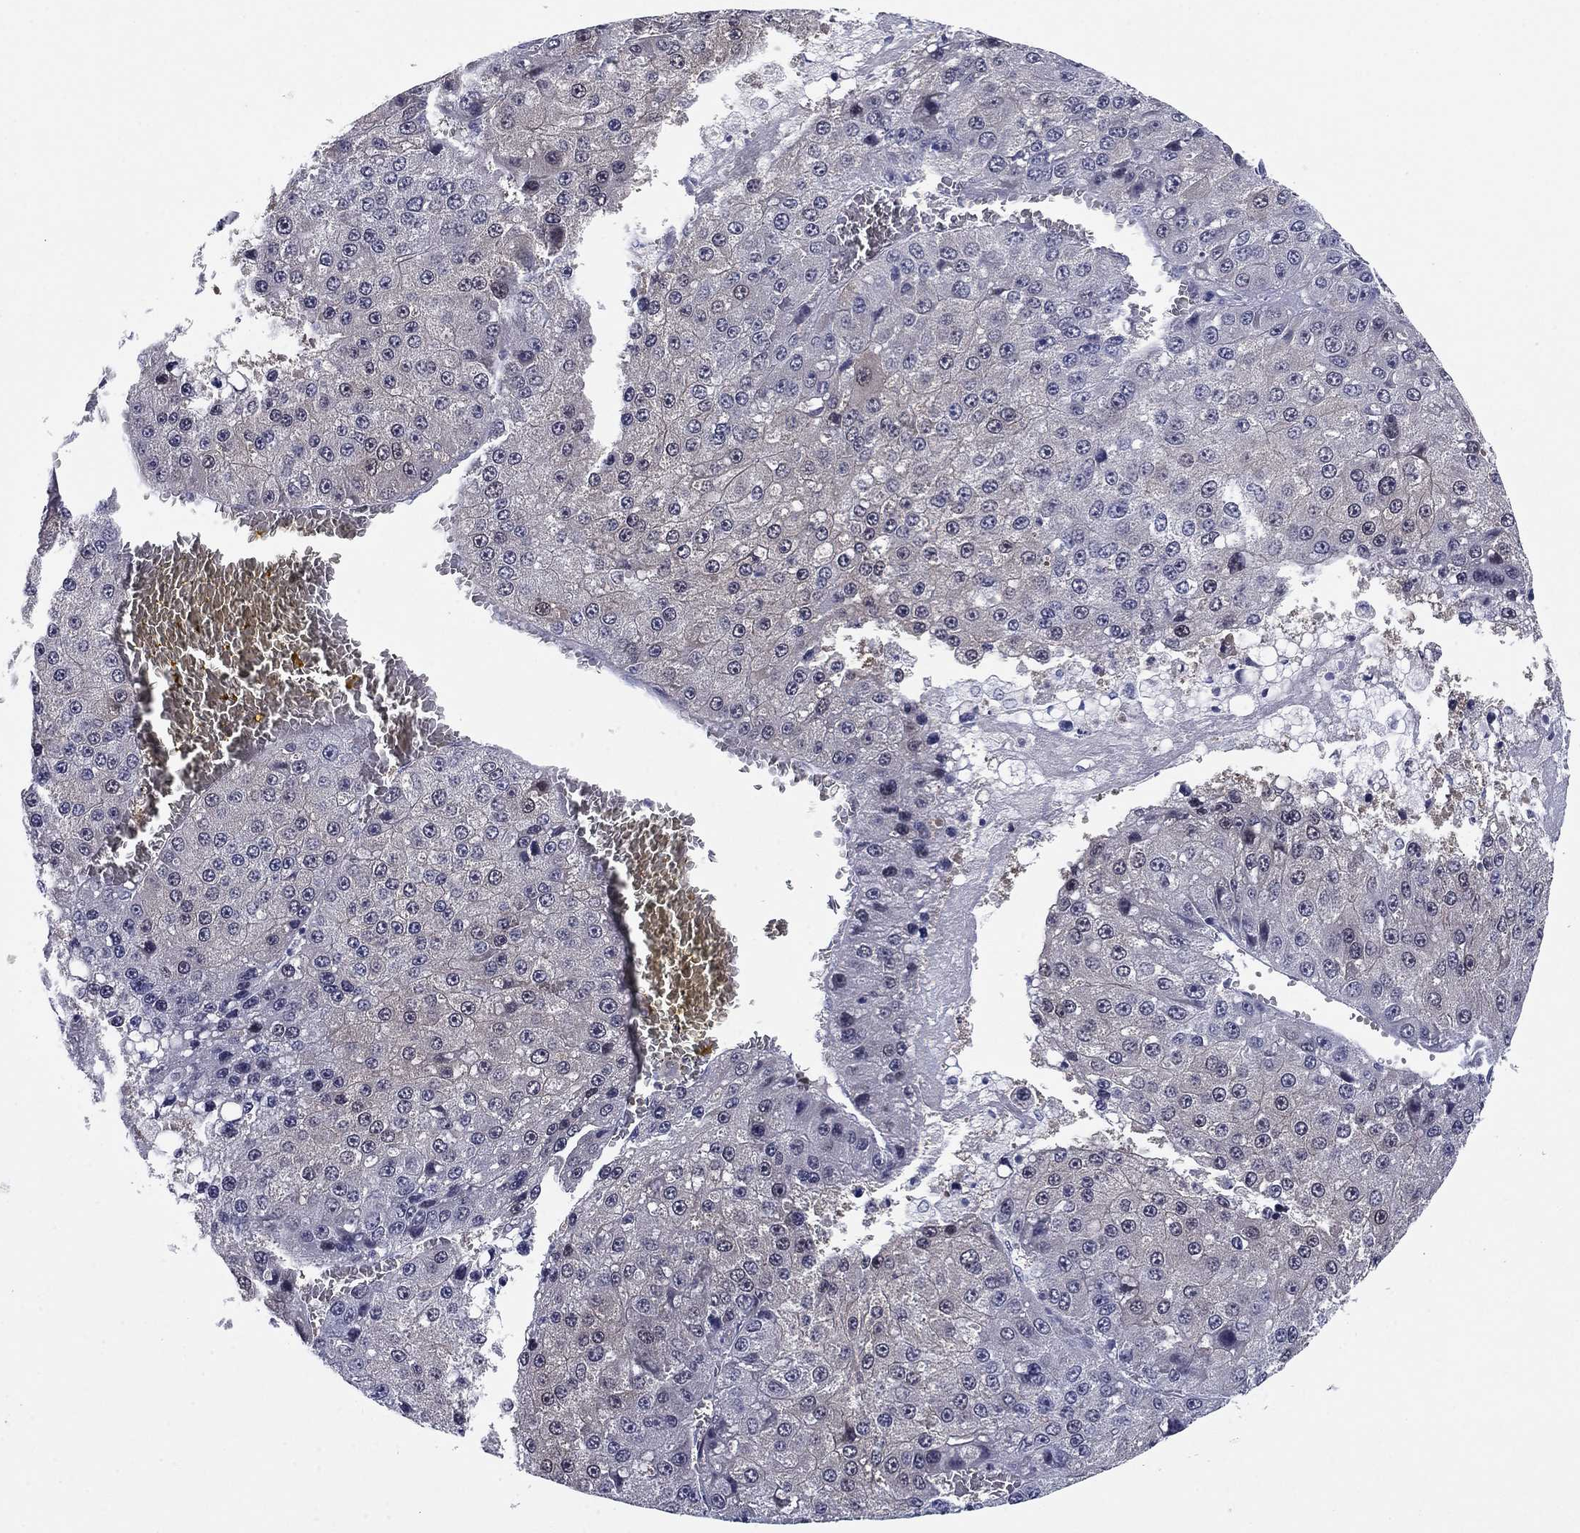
{"staining": {"intensity": "weak", "quantity": "<25%", "location": "nuclear"}, "tissue": "liver cancer", "cell_type": "Tumor cells", "image_type": "cancer", "snomed": [{"axis": "morphology", "description": "Carcinoma, Hepatocellular, NOS"}, {"axis": "topography", "description": "Liver"}], "caption": "Tumor cells show no significant positivity in liver hepatocellular carcinoma. (Stains: DAB immunohistochemistry (IHC) with hematoxylin counter stain, Microscopy: brightfield microscopy at high magnification).", "gene": "REXO5", "patient": {"sex": "female", "age": 73}}